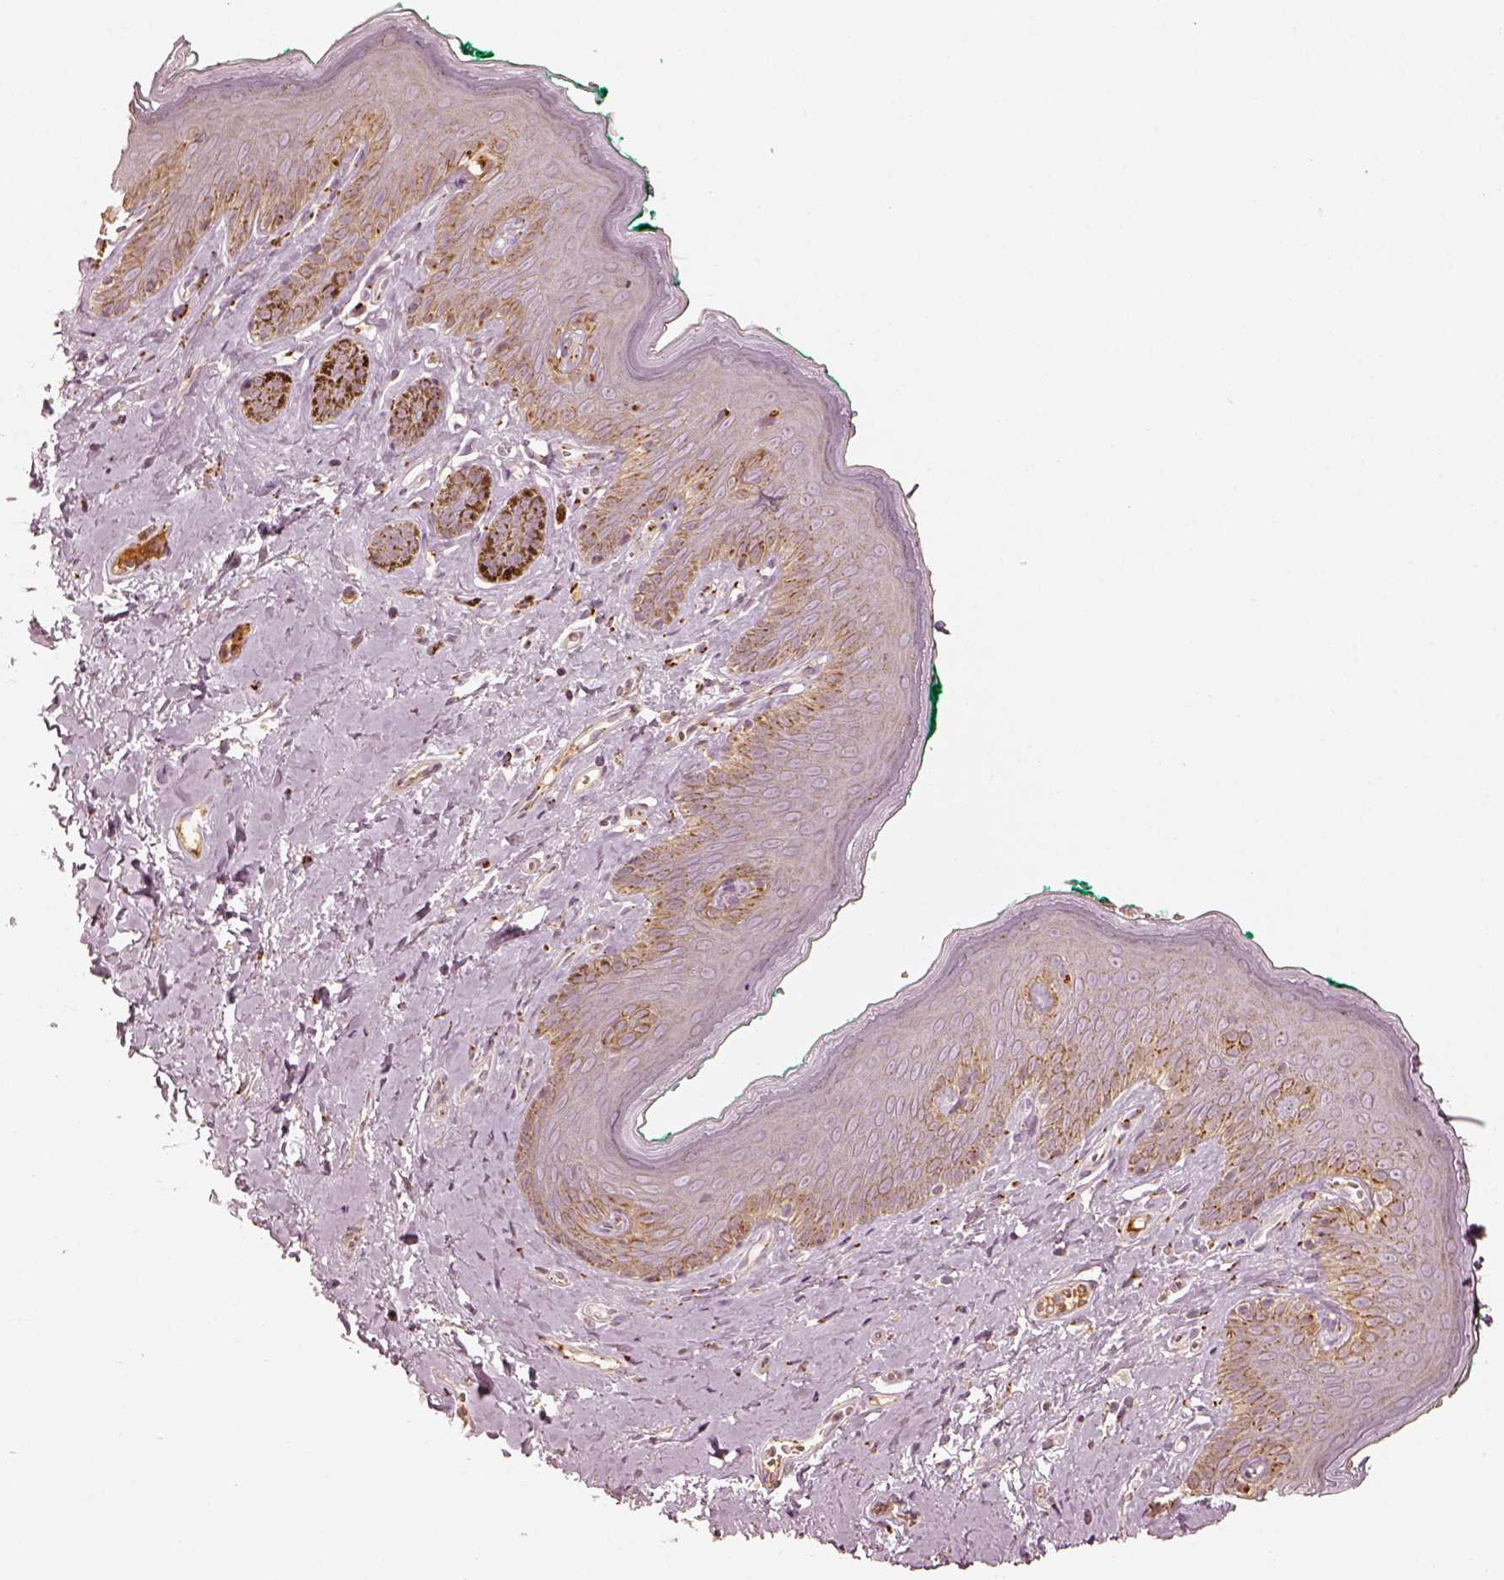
{"staining": {"intensity": "moderate", "quantity": "<25%", "location": "cytoplasmic/membranous"}, "tissue": "skin", "cell_type": "Epidermal cells", "image_type": "normal", "snomed": [{"axis": "morphology", "description": "Normal tissue, NOS"}, {"axis": "topography", "description": "Vulva"}], "caption": "Normal skin displays moderate cytoplasmic/membranous positivity in about <25% of epidermal cells (DAB (3,3'-diaminobenzidine) IHC with brightfield microscopy, high magnification)..", "gene": "GORASP2", "patient": {"sex": "female", "age": 66}}